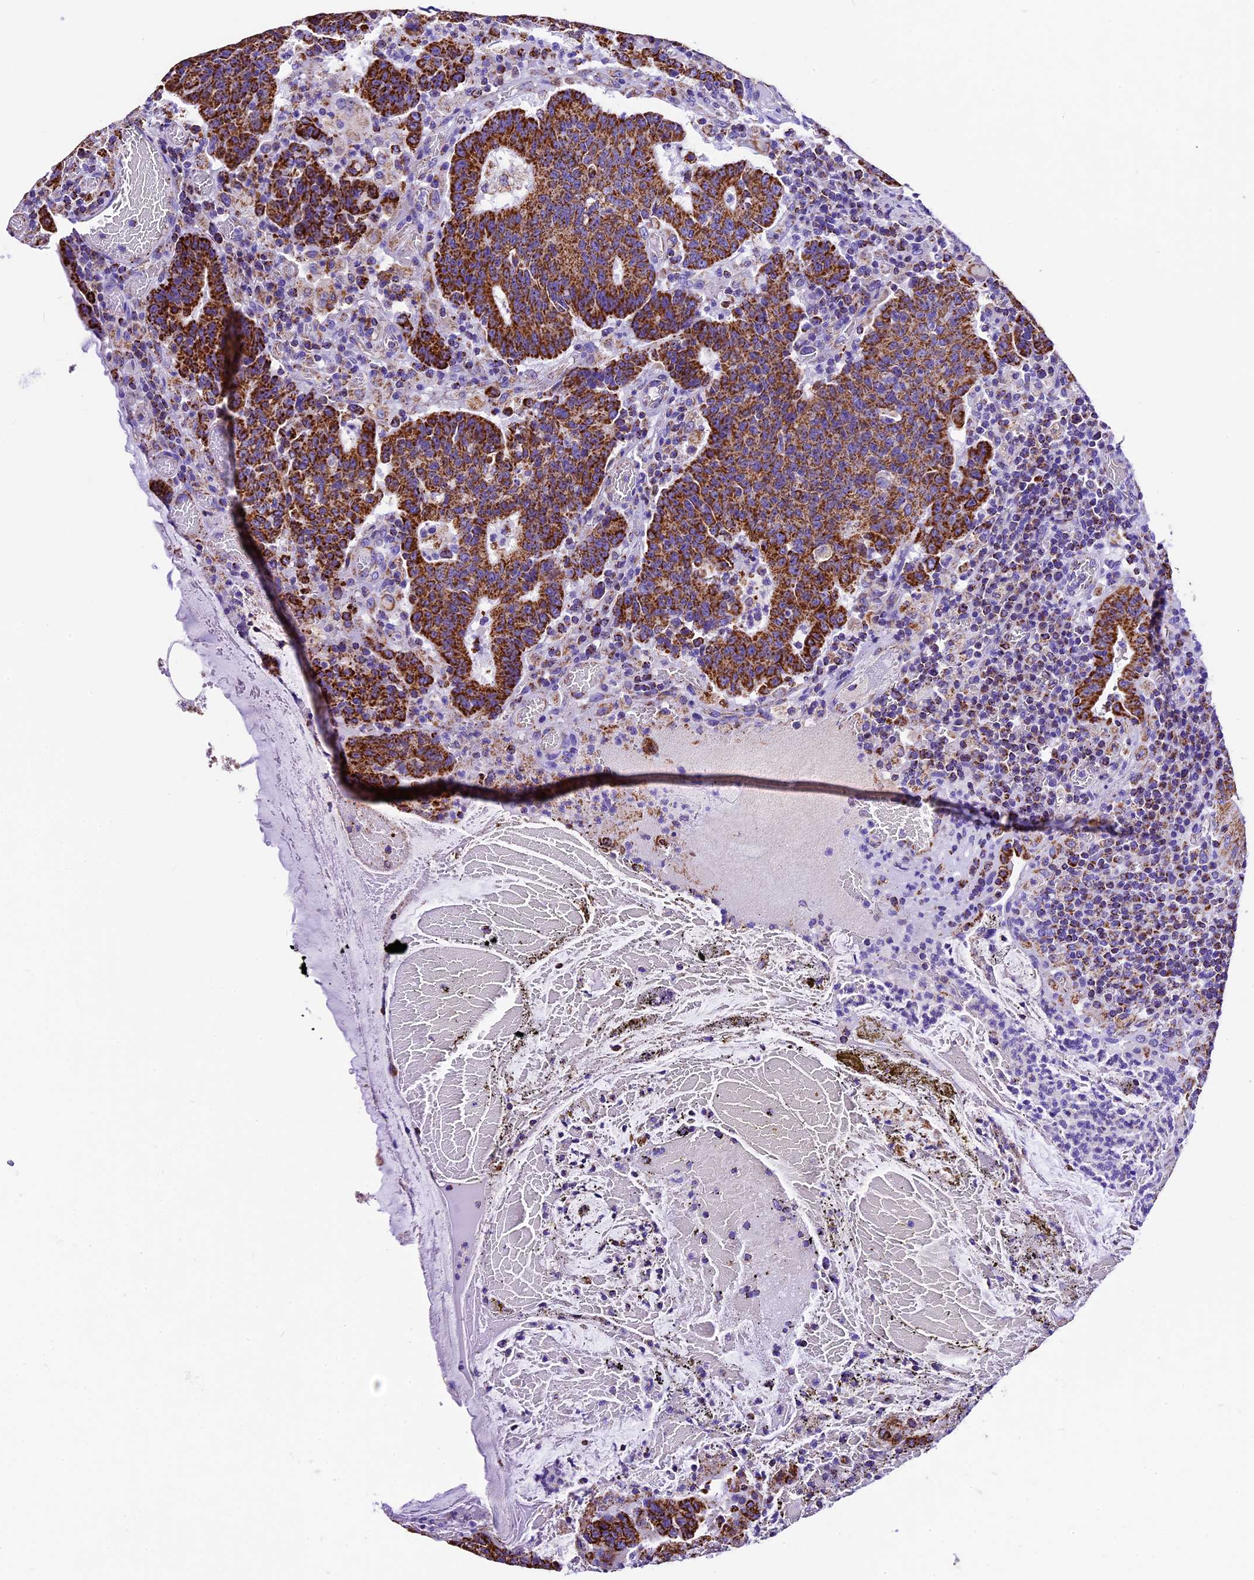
{"staining": {"intensity": "strong", "quantity": ">75%", "location": "cytoplasmic/membranous"}, "tissue": "colorectal cancer", "cell_type": "Tumor cells", "image_type": "cancer", "snomed": [{"axis": "morphology", "description": "Adenocarcinoma, NOS"}, {"axis": "topography", "description": "Colon"}], "caption": "A histopathology image showing strong cytoplasmic/membranous positivity in about >75% of tumor cells in colorectal adenocarcinoma, as visualized by brown immunohistochemical staining.", "gene": "DCAF5", "patient": {"sex": "female", "age": 75}}